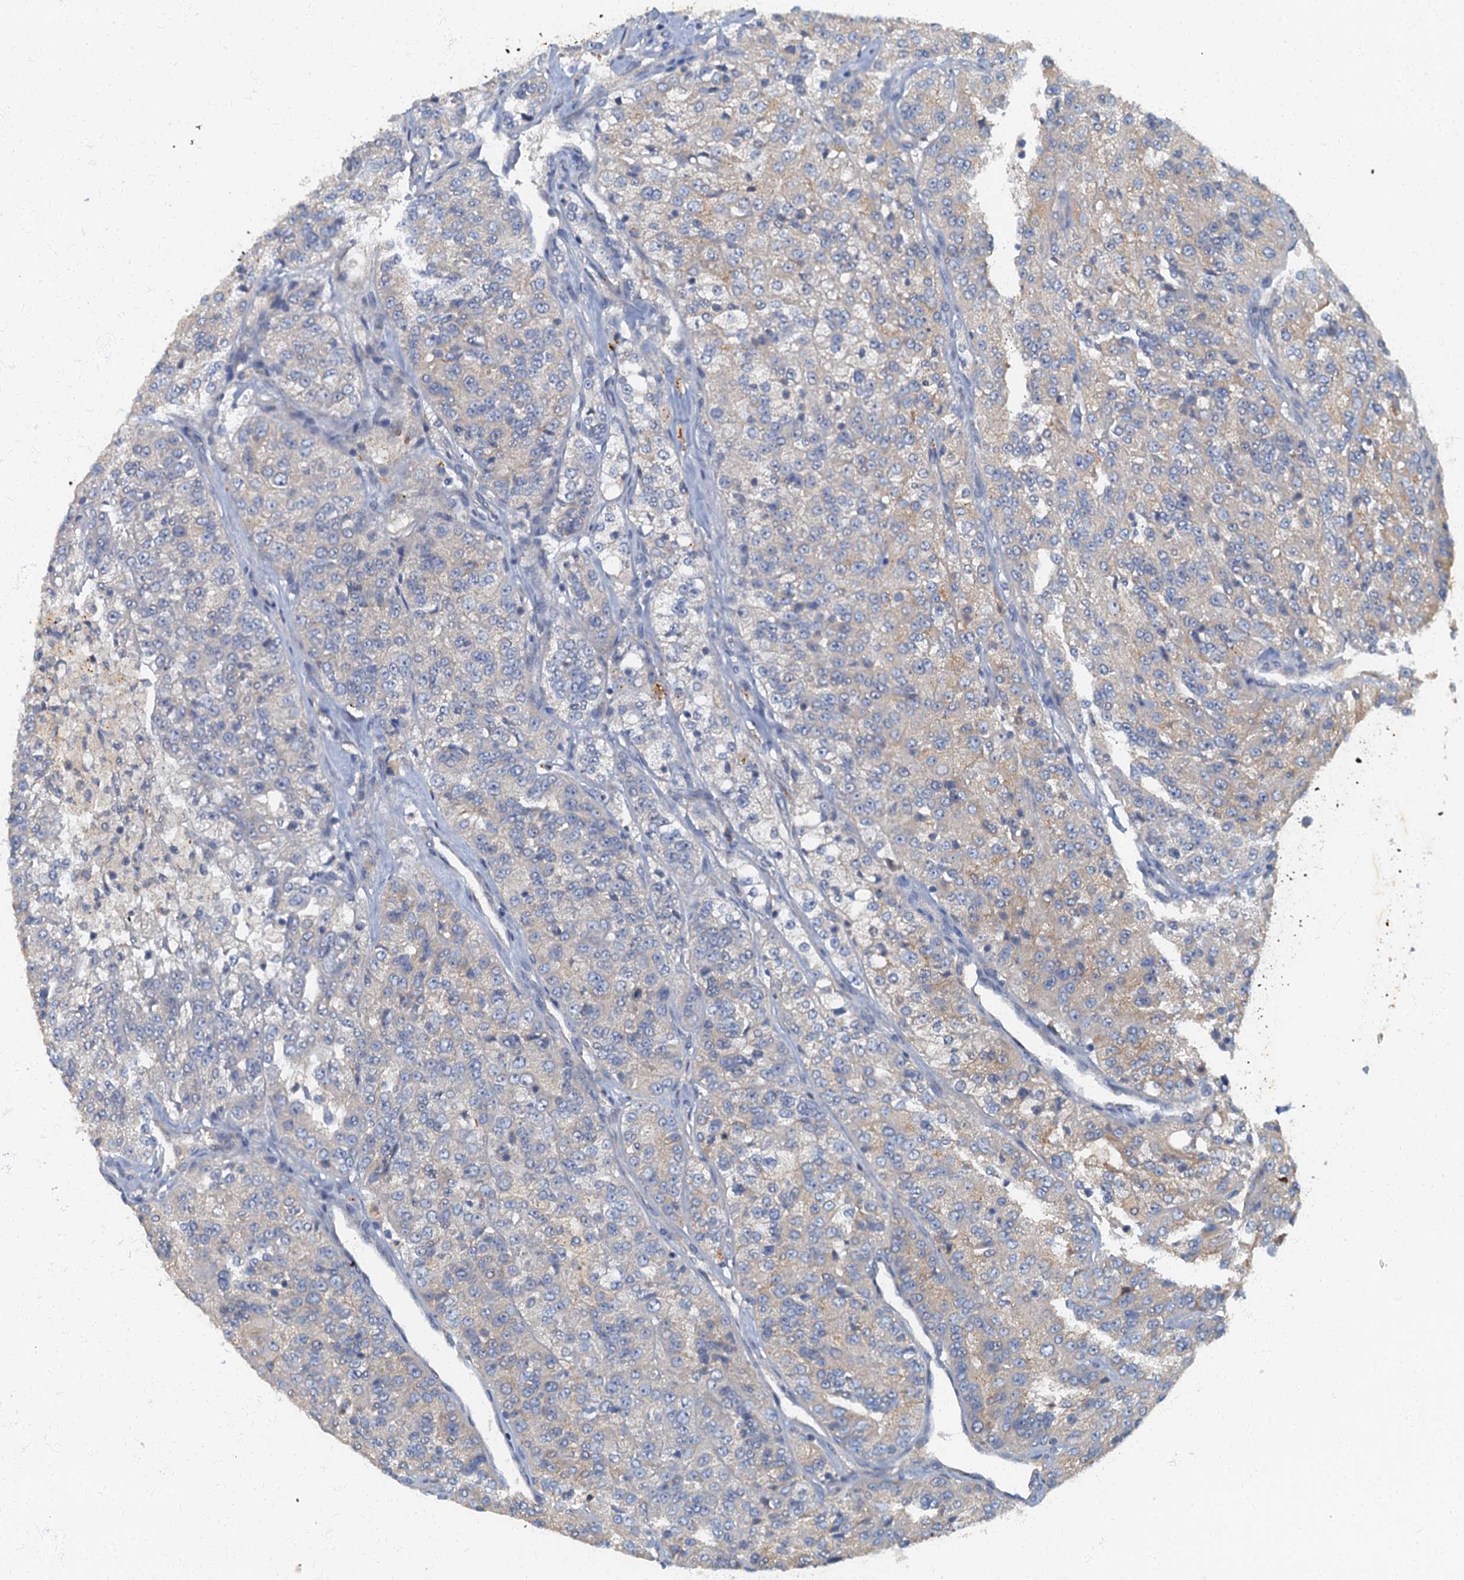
{"staining": {"intensity": "negative", "quantity": "none", "location": "none"}, "tissue": "renal cancer", "cell_type": "Tumor cells", "image_type": "cancer", "snomed": [{"axis": "morphology", "description": "Adenocarcinoma, NOS"}, {"axis": "topography", "description": "Kidney"}], "caption": "This is an immunohistochemistry (IHC) image of human renal adenocarcinoma. There is no positivity in tumor cells.", "gene": "ARL11", "patient": {"sex": "female", "age": 63}}